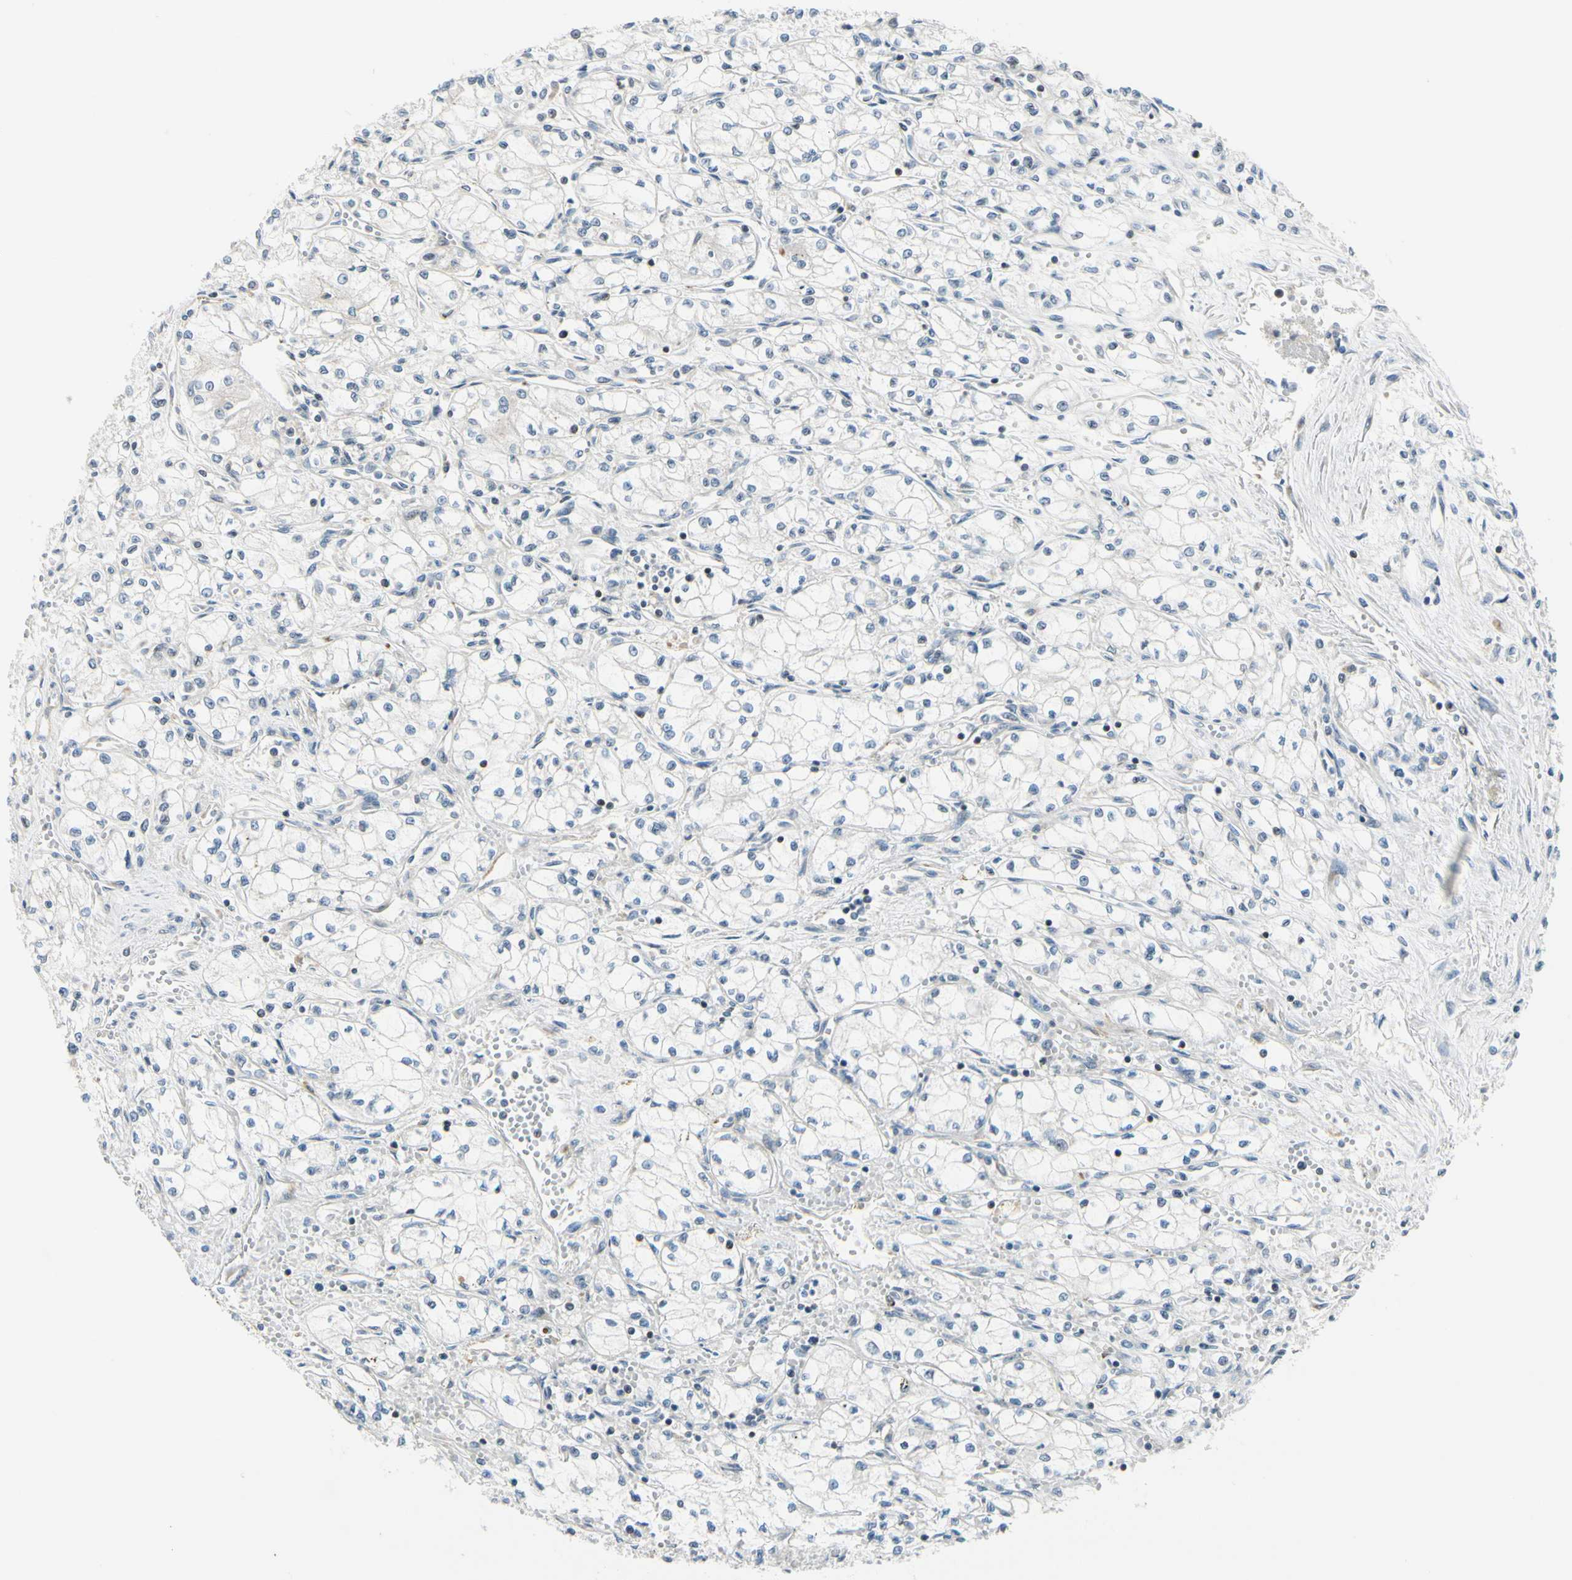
{"staining": {"intensity": "negative", "quantity": "none", "location": "none"}, "tissue": "renal cancer", "cell_type": "Tumor cells", "image_type": "cancer", "snomed": [{"axis": "morphology", "description": "Normal tissue, NOS"}, {"axis": "morphology", "description": "Adenocarcinoma, NOS"}, {"axis": "topography", "description": "Kidney"}], "caption": "Histopathology image shows no significant protein positivity in tumor cells of adenocarcinoma (renal).", "gene": "NPDC1", "patient": {"sex": "male", "age": 59}}